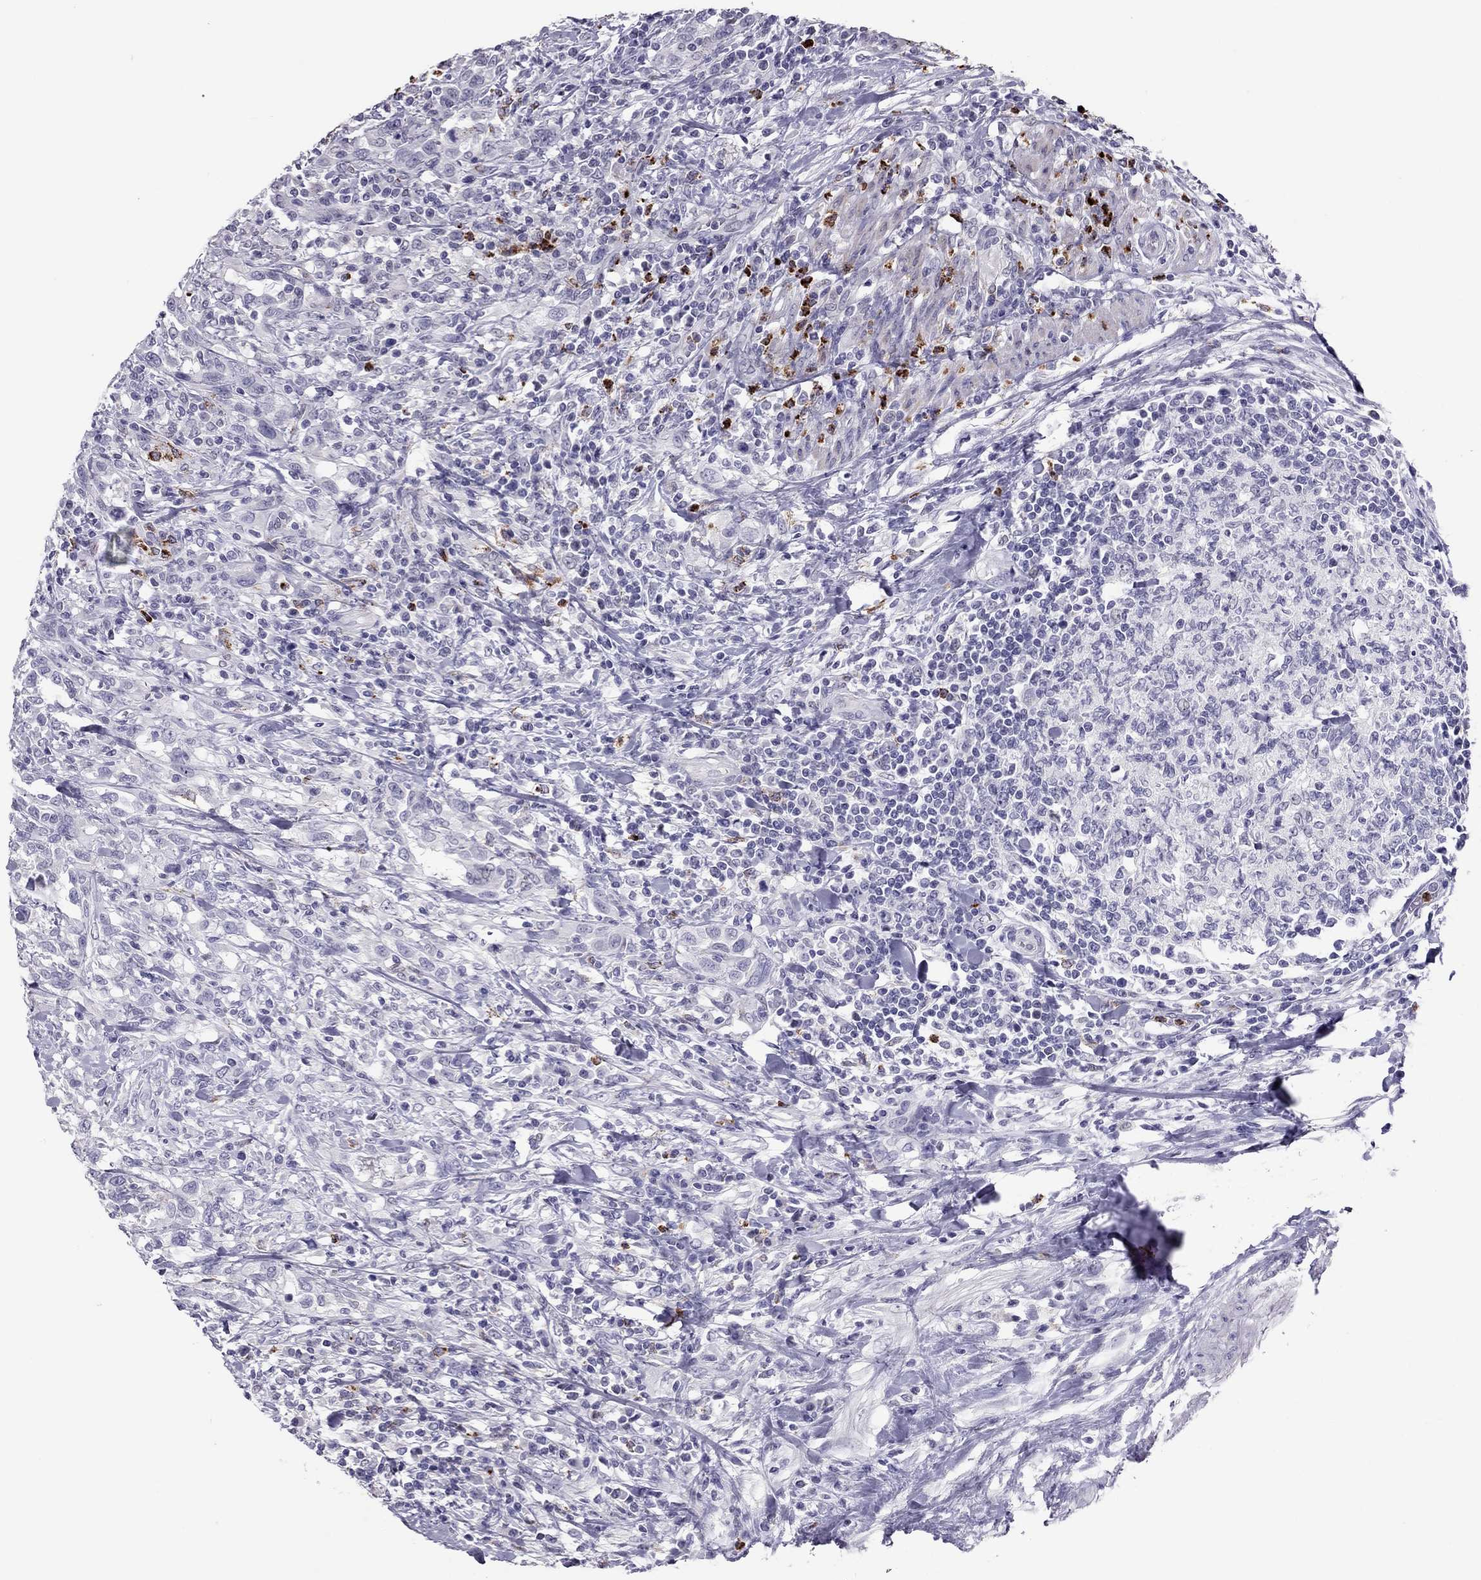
{"staining": {"intensity": "negative", "quantity": "none", "location": "none"}, "tissue": "urothelial cancer", "cell_type": "Tumor cells", "image_type": "cancer", "snomed": [{"axis": "morphology", "description": "Urothelial carcinoma, NOS"}, {"axis": "morphology", "description": "Urothelial carcinoma, High grade"}, {"axis": "topography", "description": "Urinary bladder"}], "caption": "Urothelial cancer was stained to show a protein in brown. There is no significant positivity in tumor cells.", "gene": "CCL27", "patient": {"sex": "female", "age": 64}}